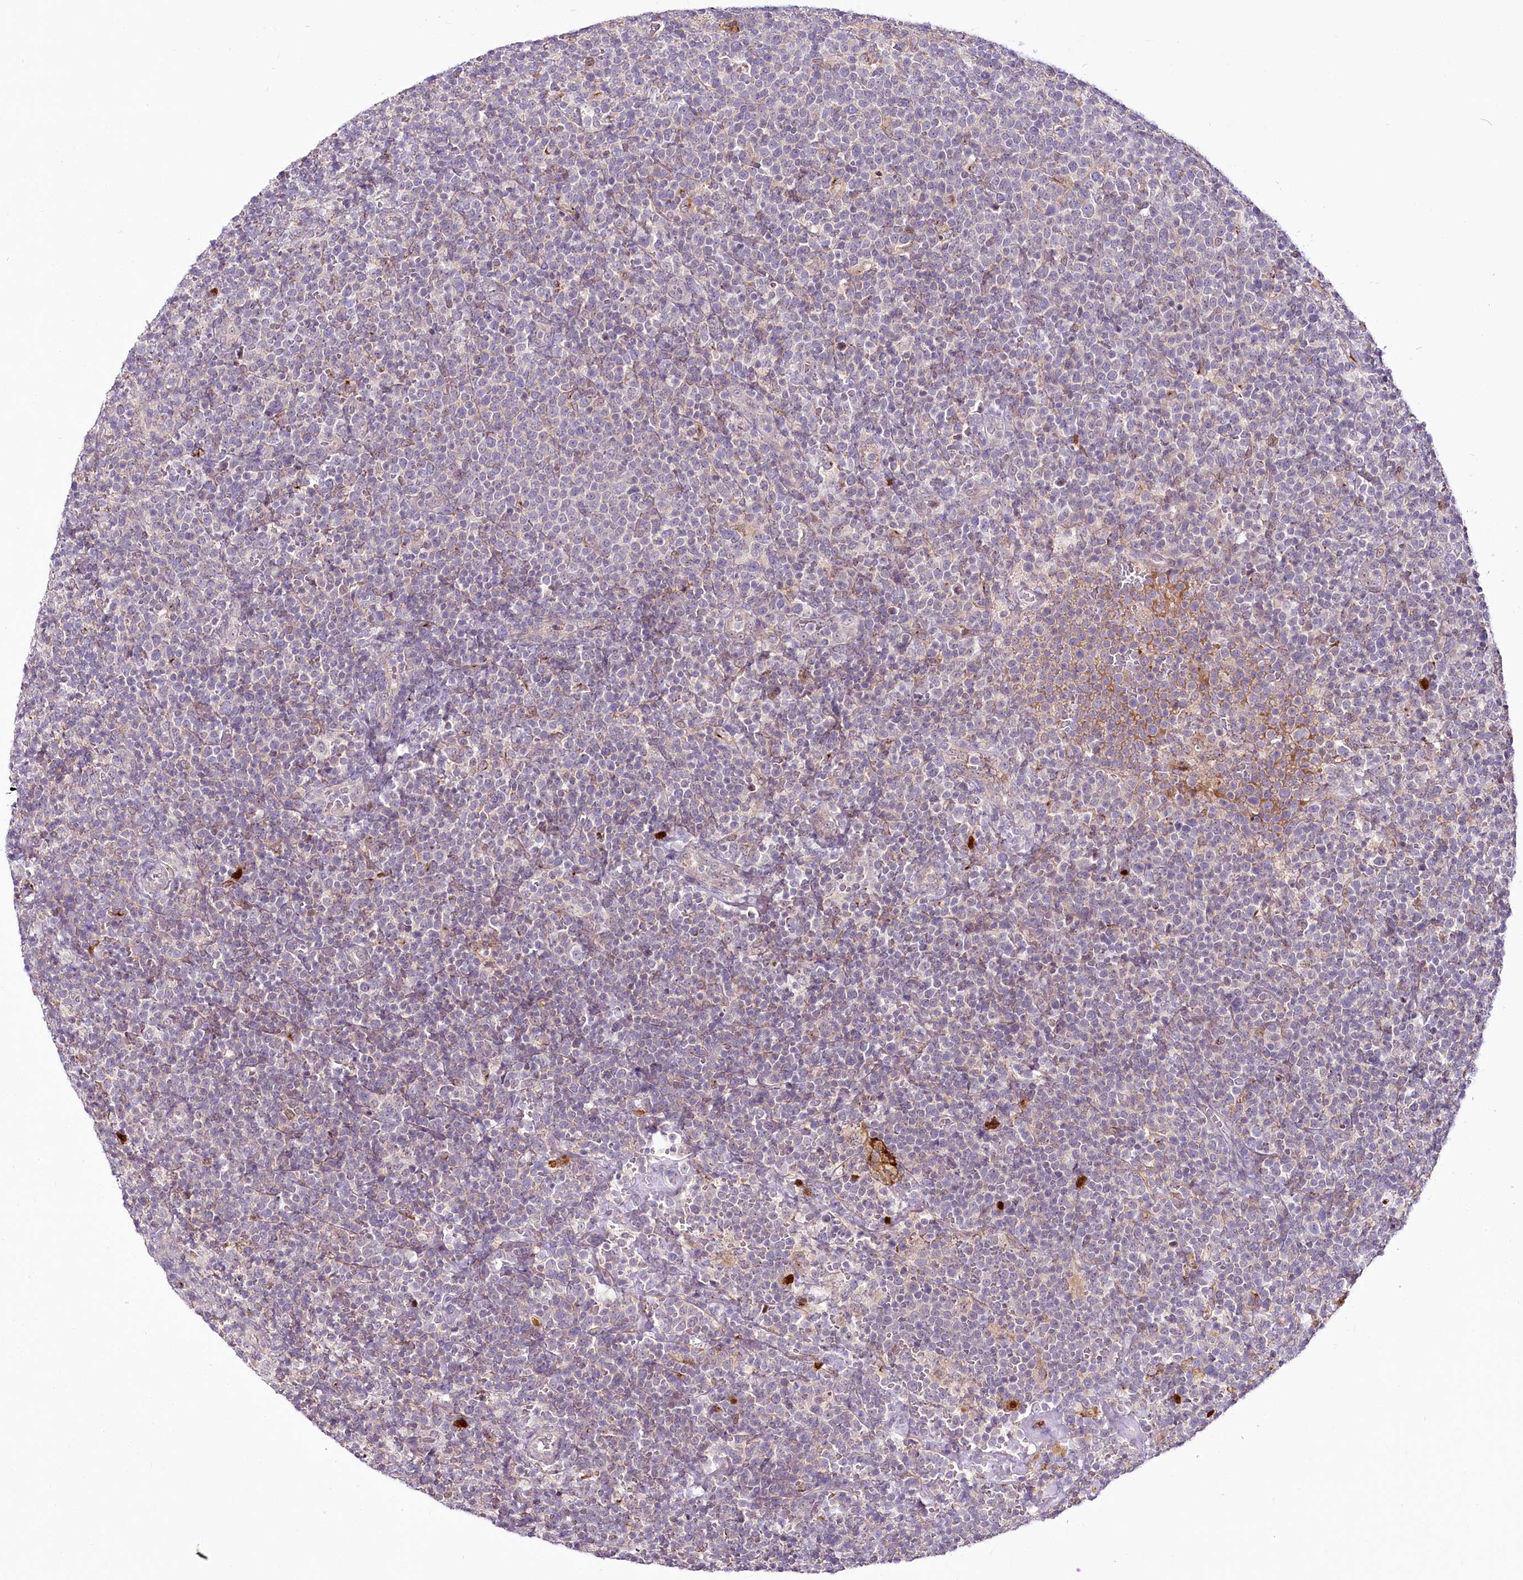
{"staining": {"intensity": "negative", "quantity": "none", "location": "none"}, "tissue": "lymphoma", "cell_type": "Tumor cells", "image_type": "cancer", "snomed": [{"axis": "morphology", "description": "Malignant lymphoma, non-Hodgkin's type, High grade"}, {"axis": "topography", "description": "Lymph node"}], "caption": "Micrograph shows no significant protein staining in tumor cells of malignant lymphoma, non-Hodgkin's type (high-grade).", "gene": "VWA5A", "patient": {"sex": "male", "age": 61}}